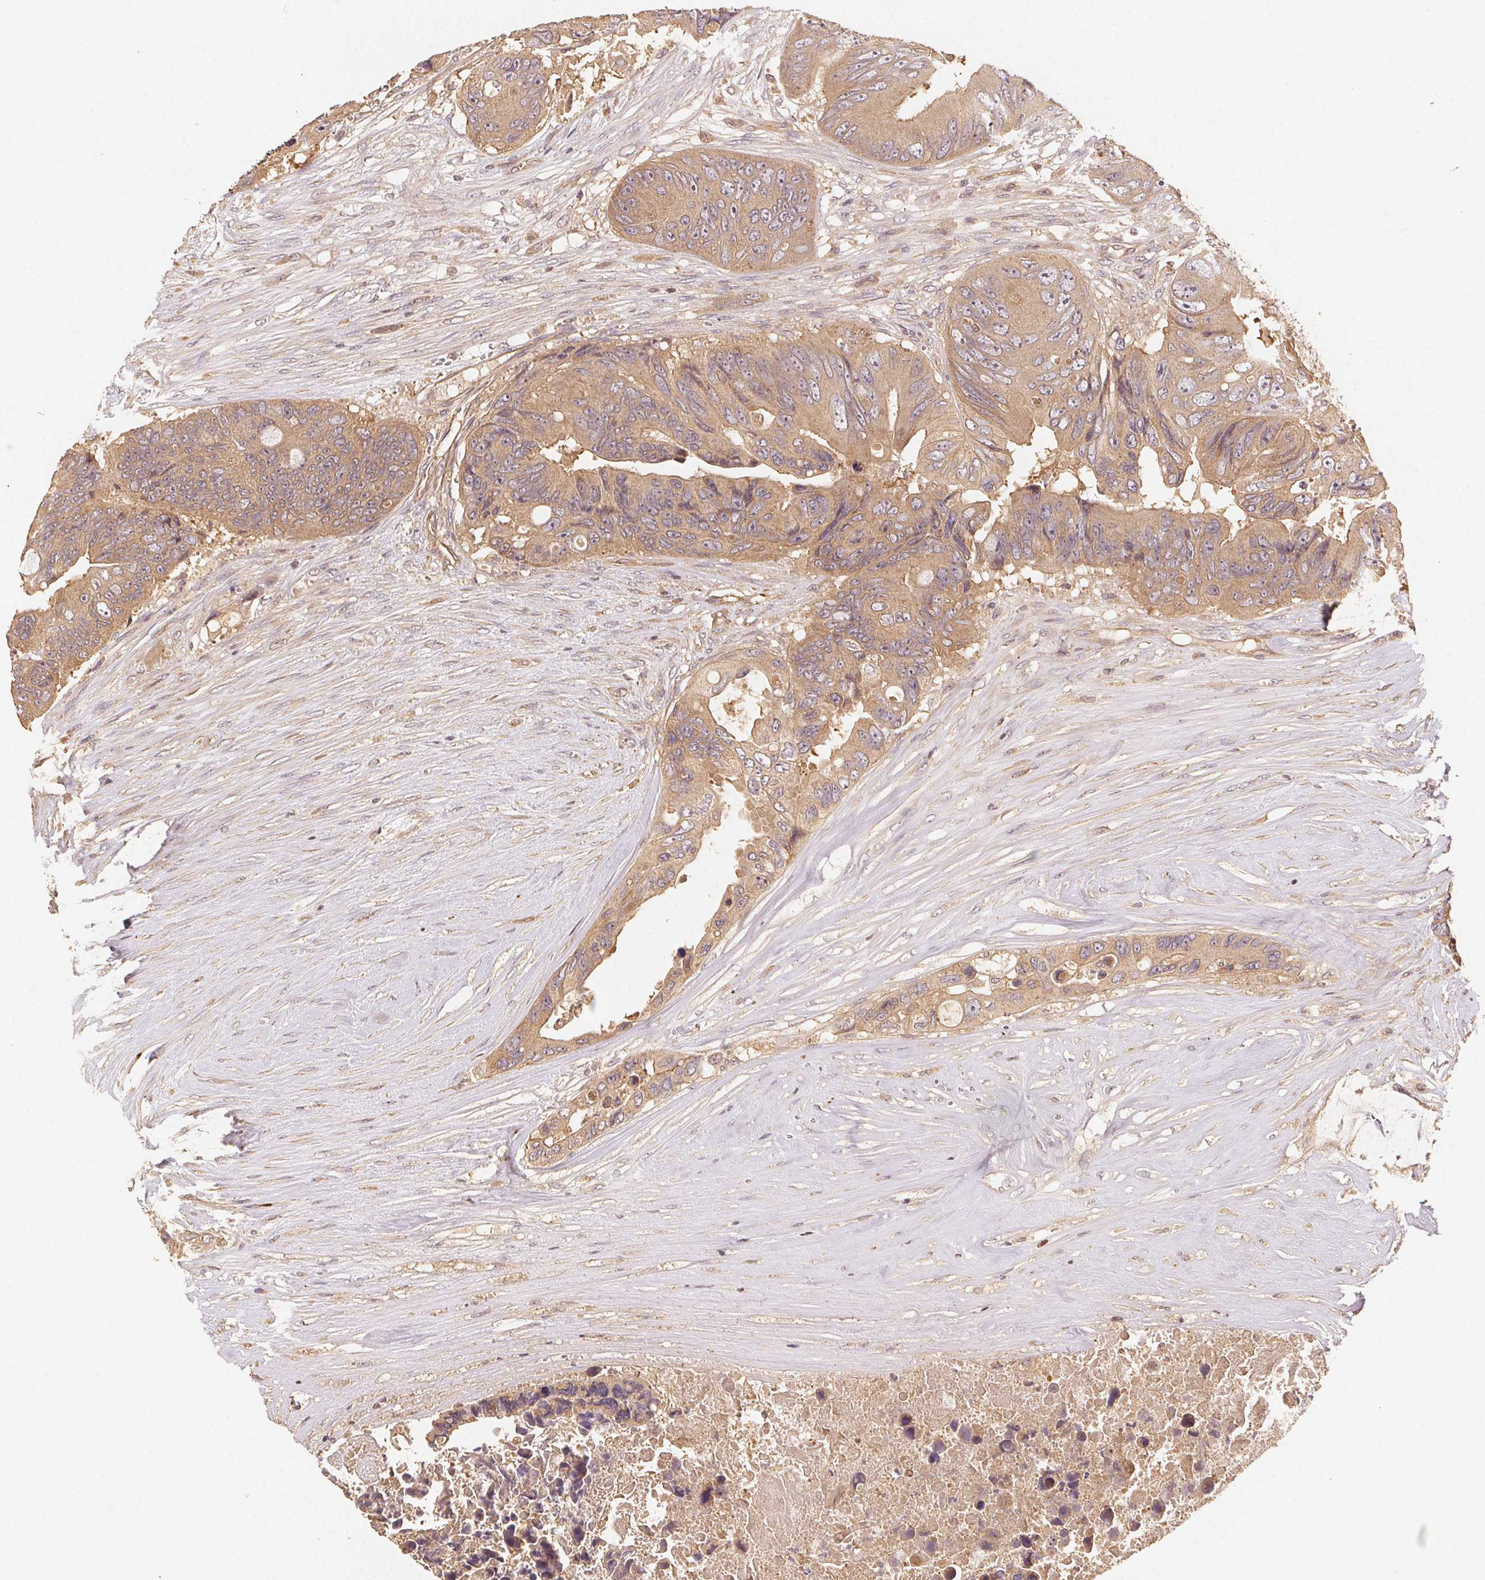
{"staining": {"intensity": "moderate", "quantity": ">75%", "location": "cytoplasmic/membranous"}, "tissue": "colorectal cancer", "cell_type": "Tumor cells", "image_type": "cancer", "snomed": [{"axis": "morphology", "description": "Adenocarcinoma, NOS"}, {"axis": "topography", "description": "Colon"}], "caption": "Immunohistochemical staining of adenocarcinoma (colorectal) demonstrates medium levels of moderate cytoplasmic/membranous expression in approximately >75% of tumor cells. Immunohistochemistry stains the protein of interest in brown and the nuclei are stained blue.", "gene": "RALA", "patient": {"sex": "female", "age": 48}}